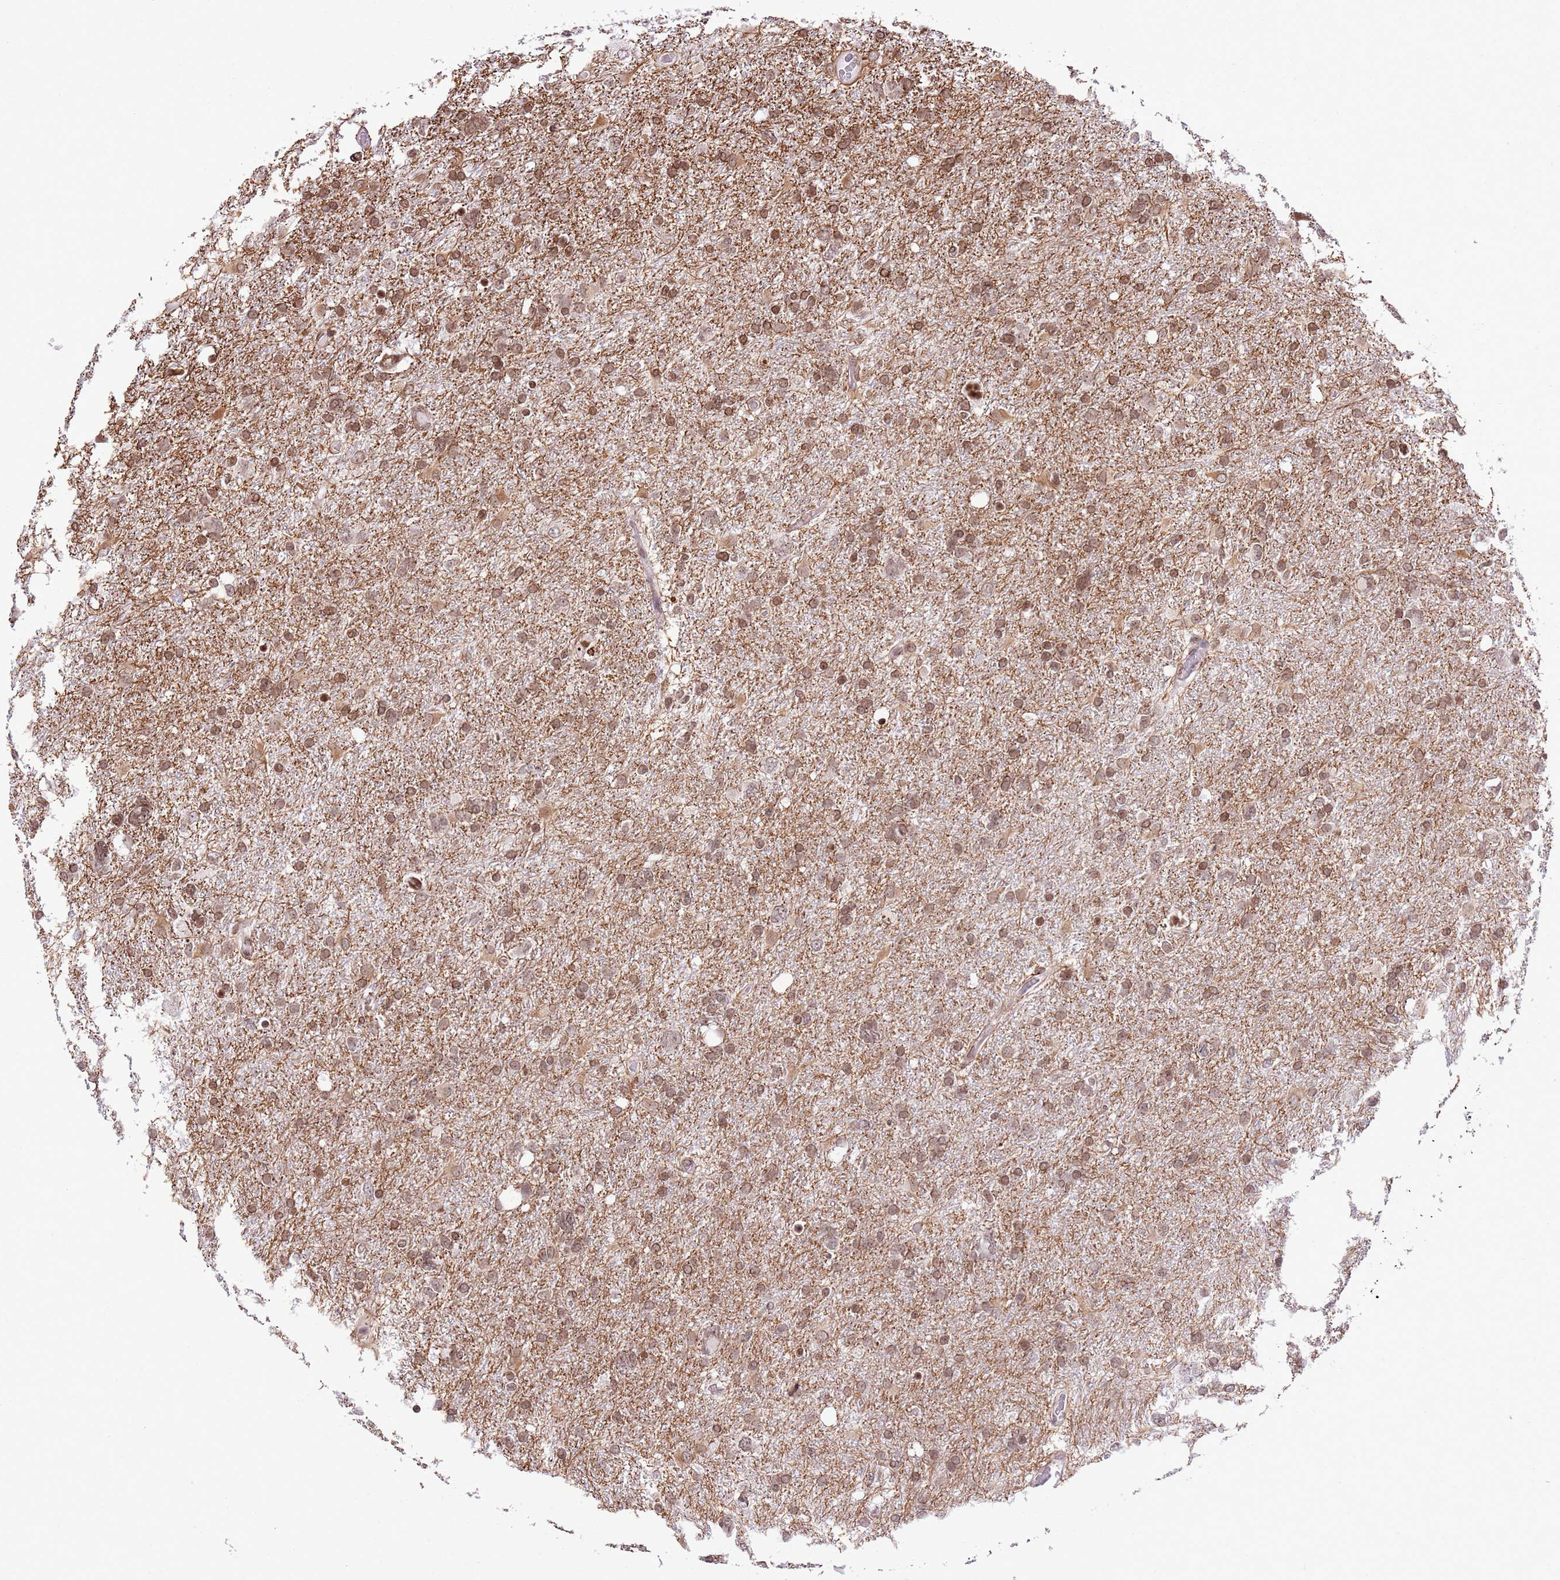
{"staining": {"intensity": "moderate", "quantity": ">75%", "location": "nuclear"}, "tissue": "glioma", "cell_type": "Tumor cells", "image_type": "cancer", "snomed": [{"axis": "morphology", "description": "Glioma, malignant, High grade"}, {"axis": "topography", "description": "Brain"}], "caption": "Protein staining exhibits moderate nuclear staining in approximately >75% of tumor cells in glioma. Nuclei are stained in blue.", "gene": "NRIP1", "patient": {"sex": "male", "age": 61}}